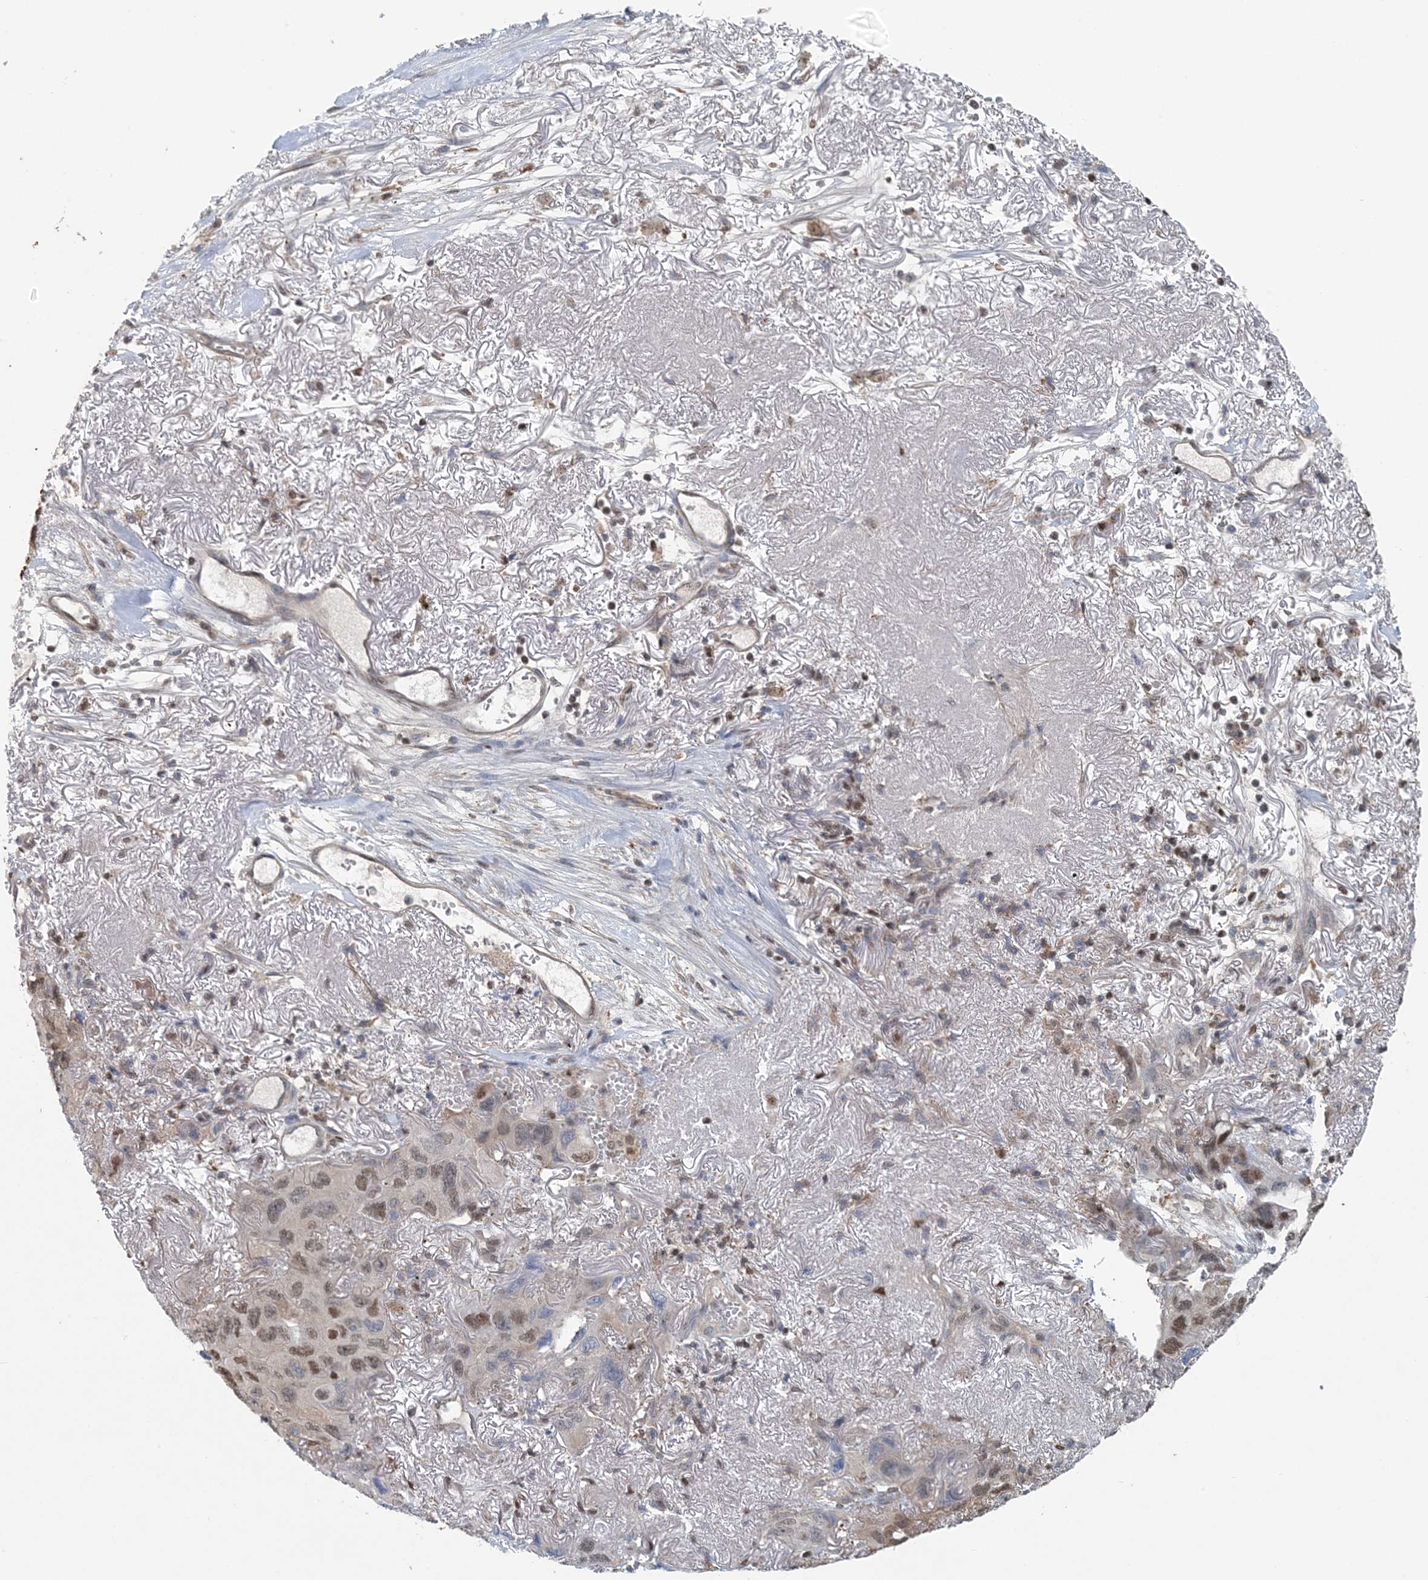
{"staining": {"intensity": "moderate", "quantity": ">75%", "location": "nuclear"}, "tissue": "lung cancer", "cell_type": "Tumor cells", "image_type": "cancer", "snomed": [{"axis": "morphology", "description": "Squamous cell carcinoma, NOS"}, {"axis": "topography", "description": "Lung"}], "caption": "IHC image of lung squamous cell carcinoma stained for a protein (brown), which demonstrates medium levels of moderate nuclear expression in approximately >75% of tumor cells.", "gene": "HIKESHI", "patient": {"sex": "female", "age": 73}}